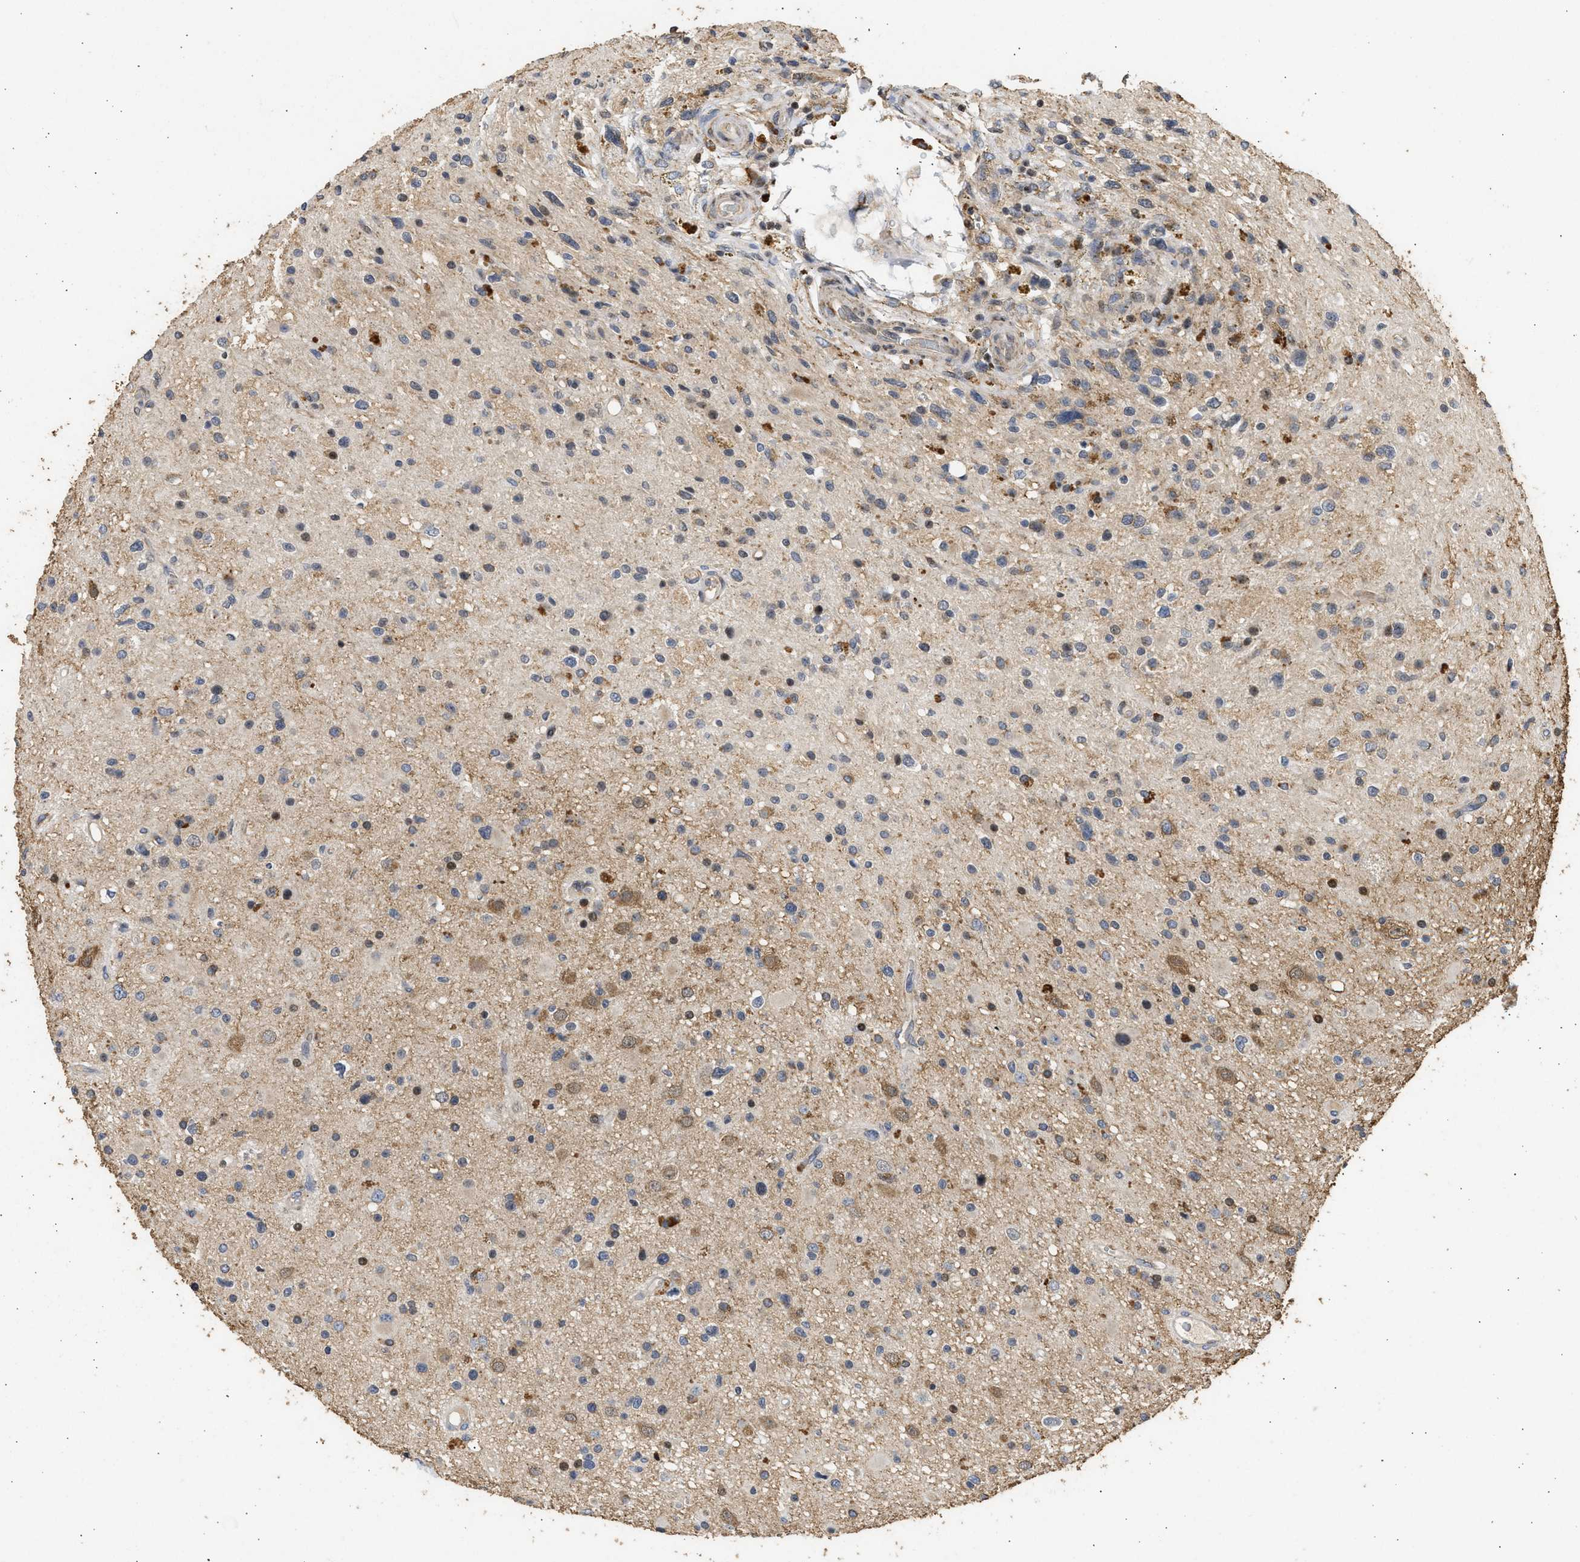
{"staining": {"intensity": "moderate", "quantity": "<25%", "location": "cytoplasmic/membranous"}, "tissue": "glioma", "cell_type": "Tumor cells", "image_type": "cancer", "snomed": [{"axis": "morphology", "description": "Glioma, malignant, High grade"}, {"axis": "topography", "description": "Brain"}], "caption": "The histopathology image reveals immunohistochemical staining of glioma. There is moderate cytoplasmic/membranous expression is seen in approximately <25% of tumor cells.", "gene": "ENSG00000142539", "patient": {"sex": "male", "age": 33}}